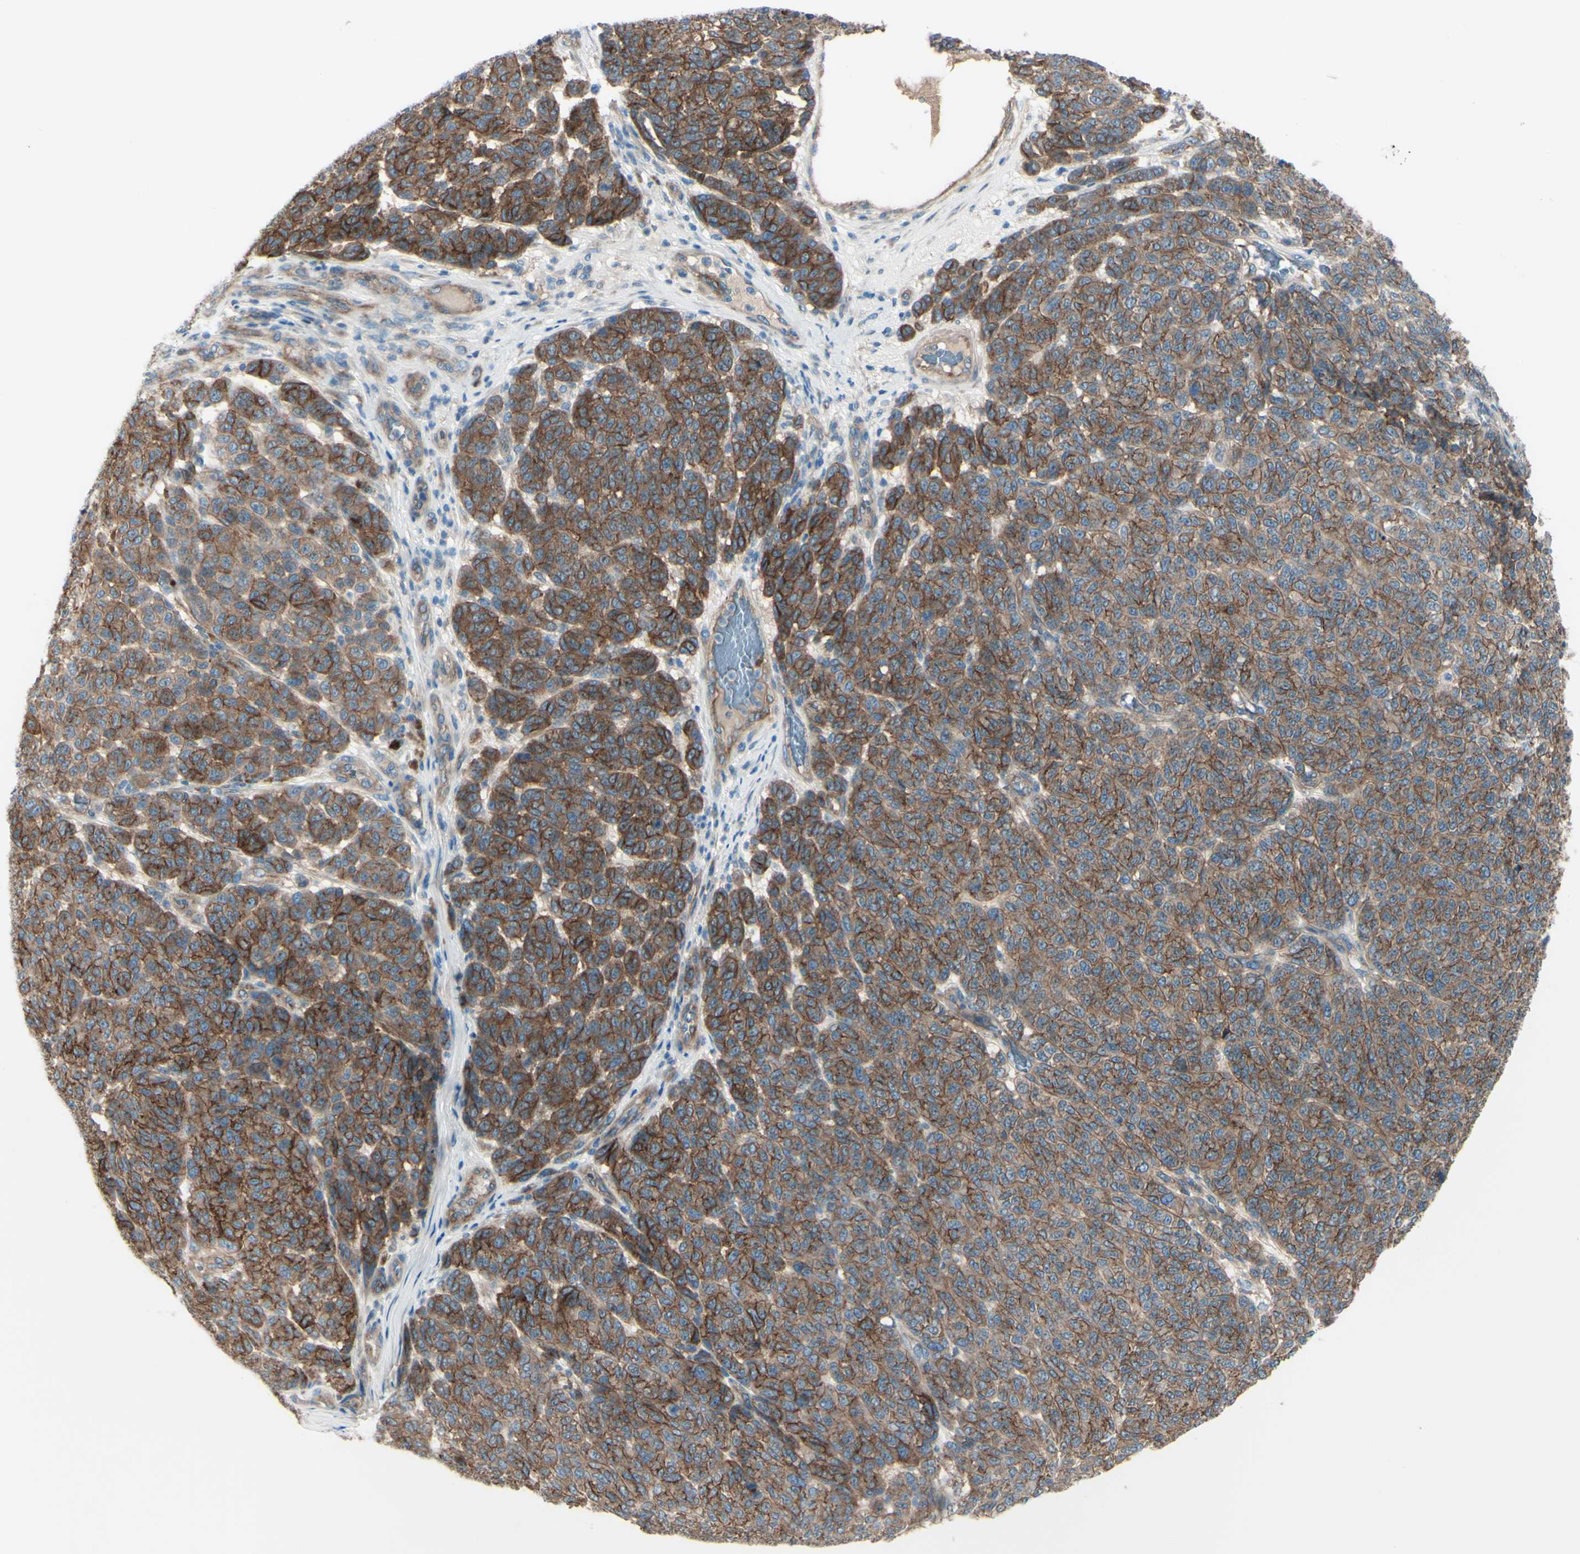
{"staining": {"intensity": "strong", "quantity": ">75%", "location": "cytoplasmic/membranous"}, "tissue": "melanoma", "cell_type": "Tumor cells", "image_type": "cancer", "snomed": [{"axis": "morphology", "description": "Malignant melanoma, NOS"}, {"axis": "topography", "description": "Skin"}], "caption": "The image demonstrates a brown stain indicating the presence of a protein in the cytoplasmic/membranous of tumor cells in malignant melanoma.", "gene": "PCDHGA2", "patient": {"sex": "male", "age": 59}}